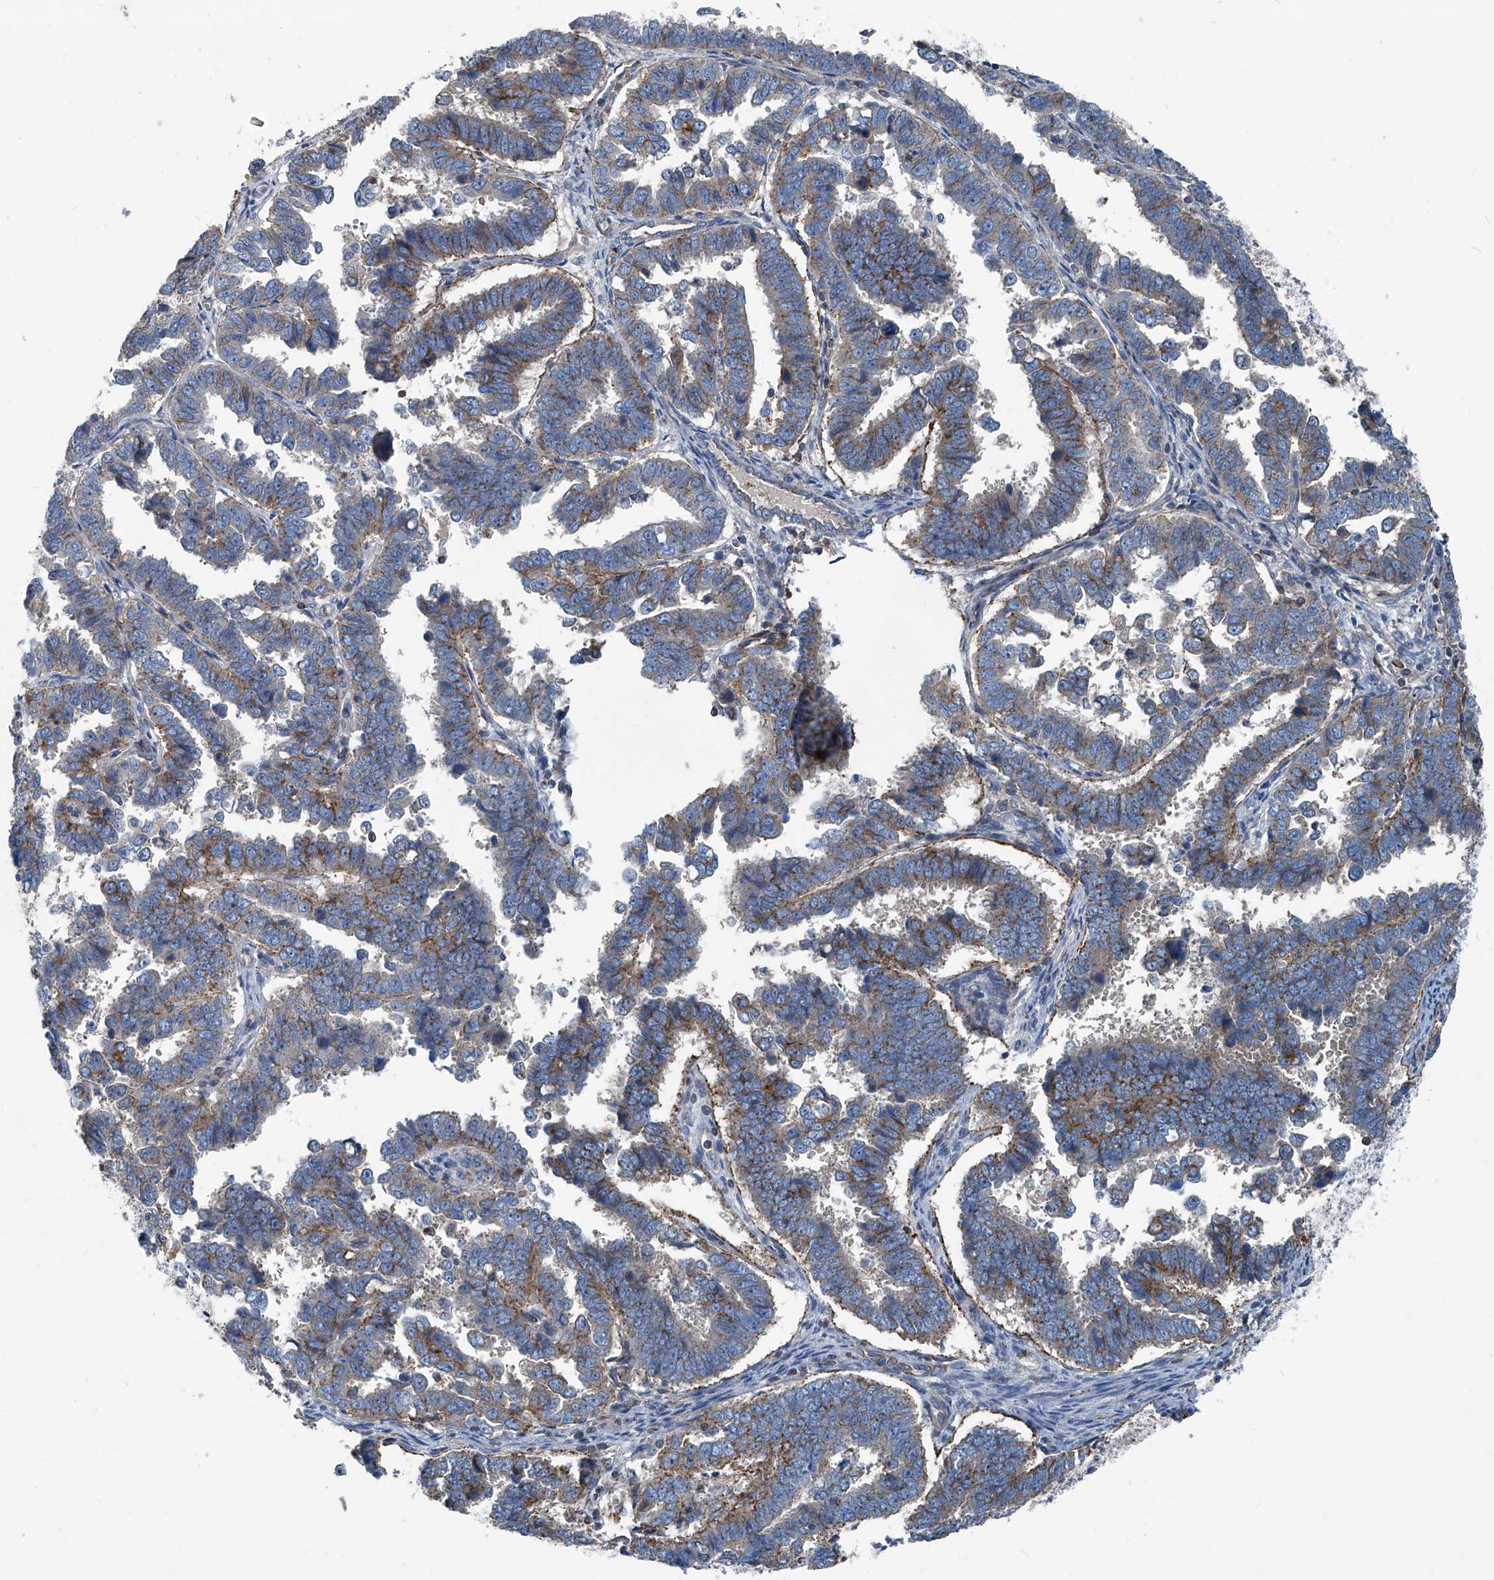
{"staining": {"intensity": "moderate", "quantity": "25%-75%", "location": "cytoplasmic/membranous"}, "tissue": "endometrial cancer", "cell_type": "Tumor cells", "image_type": "cancer", "snomed": [{"axis": "morphology", "description": "Adenocarcinoma, NOS"}, {"axis": "topography", "description": "Endometrium"}], "caption": "Tumor cells exhibit medium levels of moderate cytoplasmic/membranous positivity in about 25%-75% of cells in human adenocarcinoma (endometrial). (DAB (3,3'-diaminobenzidine) IHC with brightfield microscopy, high magnification).", "gene": "SEPTIN7", "patient": {"sex": "female", "age": 75}}